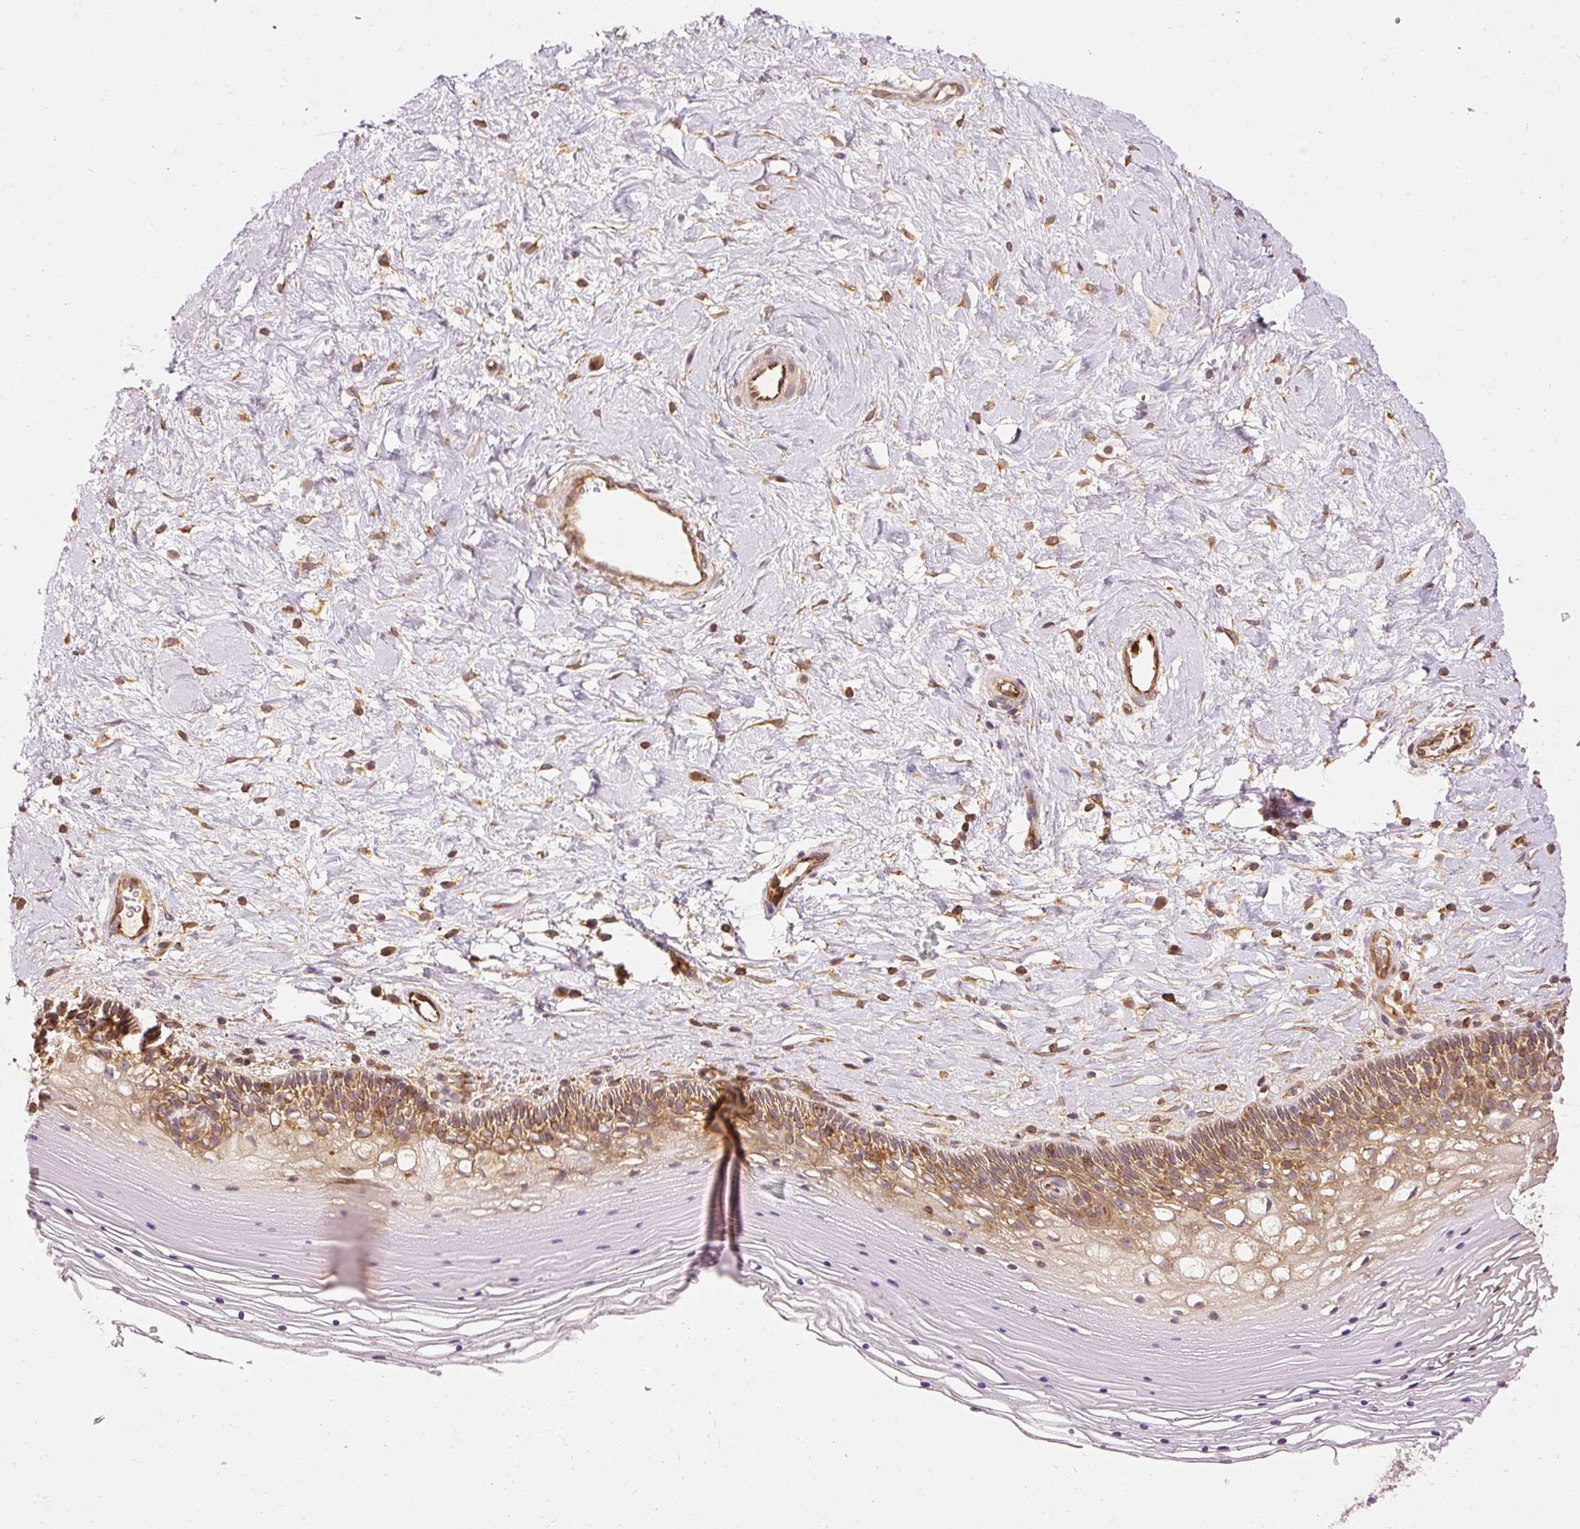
{"staining": {"intensity": "moderate", "quantity": "25%-75%", "location": "cytoplasmic/membranous"}, "tissue": "cervix", "cell_type": "Glandular cells", "image_type": "normal", "snomed": [{"axis": "morphology", "description": "Normal tissue, NOS"}, {"axis": "topography", "description": "Cervix"}], "caption": "Protein analysis of benign cervix displays moderate cytoplasmic/membranous expression in approximately 25%-75% of glandular cells. Ihc stains the protein of interest in brown and the nuclei are stained blue.", "gene": "ARMH3", "patient": {"sex": "female", "age": 36}}